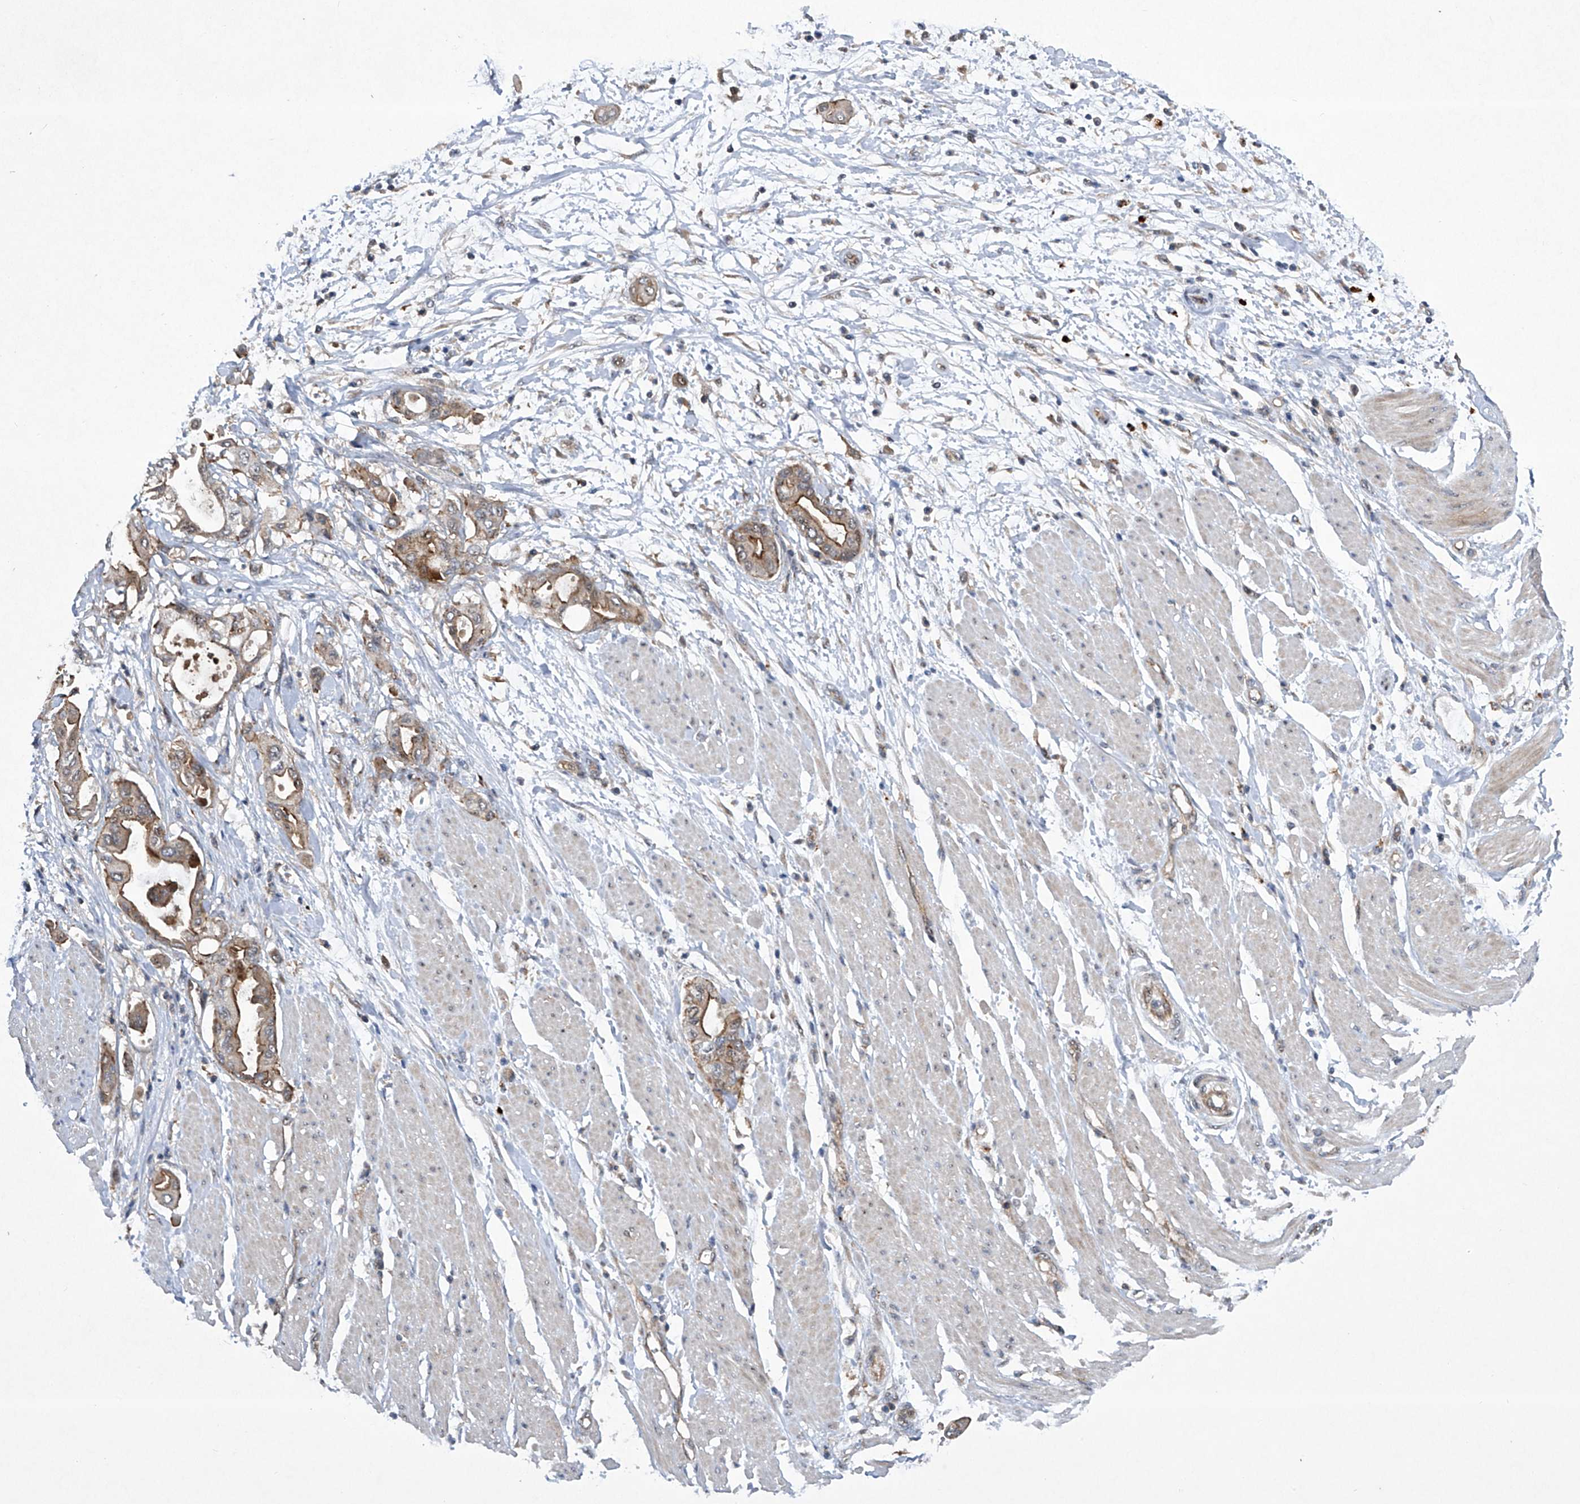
{"staining": {"intensity": "strong", "quantity": "25%-75%", "location": "cytoplasmic/membranous"}, "tissue": "pancreatic cancer", "cell_type": "Tumor cells", "image_type": "cancer", "snomed": [{"axis": "morphology", "description": "Adenocarcinoma, NOS"}, {"axis": "morphology", "description": "Adenocarcinoma, metastatic, NOS"}, {"axis": "topography", "description": "Lymph node"}, {"axis": "topography", "description": "Pancreas"}, {"axis": "topography", "description": "Duodenum"}], "caption": "Protein analysis of adenocarcinoma (pancreatic) tissue demonstrates strong cytoplasmic/membranous expression in about 25%-75% of tumor cells.", "gene": "CISH", "patient": {"sex": "female", "age": 64}}